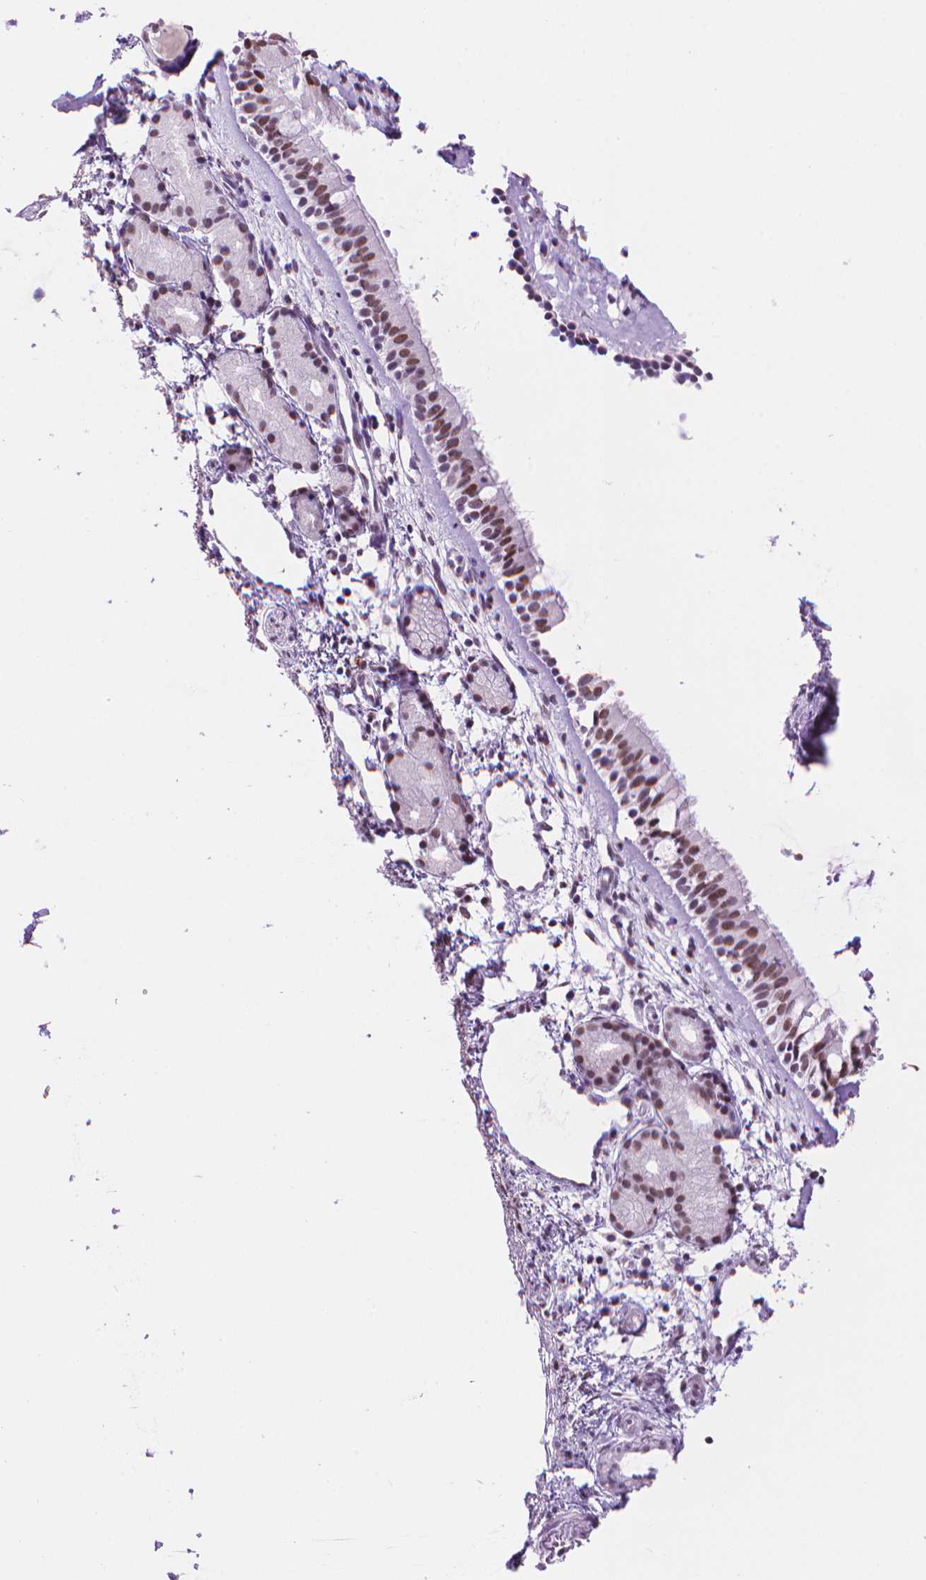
{"staining": {"intensity": "moderate", "quantity": "25%-75%", "location": "nuclear"}, "tissue": "nasopharynx", "cell_type": "Respiratory epithelial cells", "image_type": "normal", "snomed": [{"axis": "morphology", "description": "Normal tissue, NOS"}, {"axis": "topography", "description": "Nasopharynx"}], "caption": "Immunohistochemistry (IHC) image of unremarkable human nasopharynx stained for a protein (brown), which reveals medium levels of moderate nuclear expression in approximately 25%-75% of respiratory epithelial cells.", "gene": "RPA4", "patient": {"sex": "female", "age": 52}}